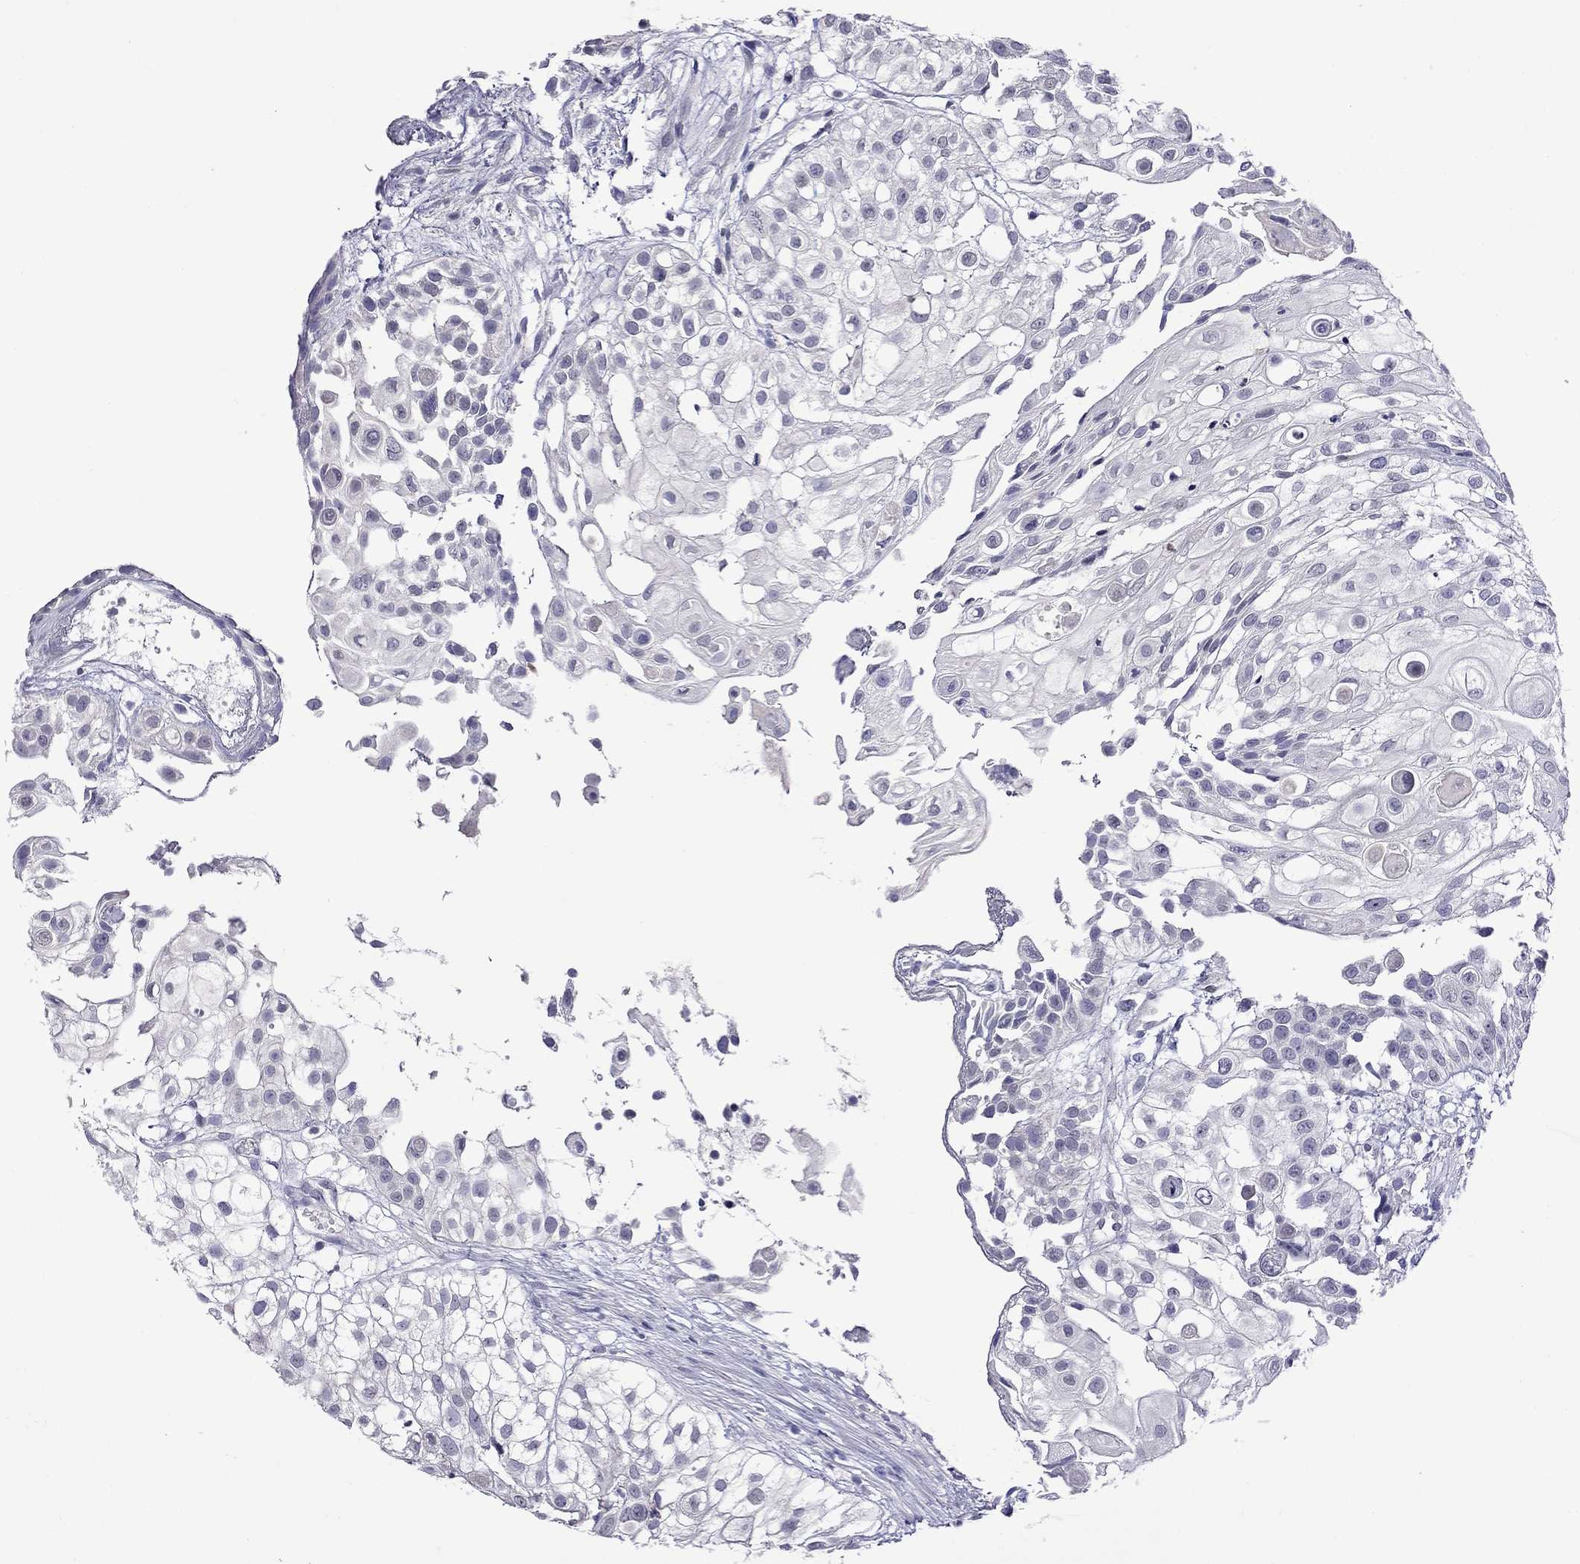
{"staining": {"intensity": "negative", "quantity": "none", "location": "none"}, "tissue": "urothelial cancer", "cell_type": "Tumor cells", "image_type": "cancer", "snomed": [{"axis": "morphology", "description": "Urothelial carcinoma, High grade"}, {"axis": "topography", "description": "Urinary bladder"}], "caption": "This histopathology image is of urothelial cancer stained with immunohistochemistry (IHC) to label a protein in brown with the nuclei are counter-stained blue. There is no staining in tumor cells.", "gene": "STAR", "patient": {"sex": "female", "age": 79}}